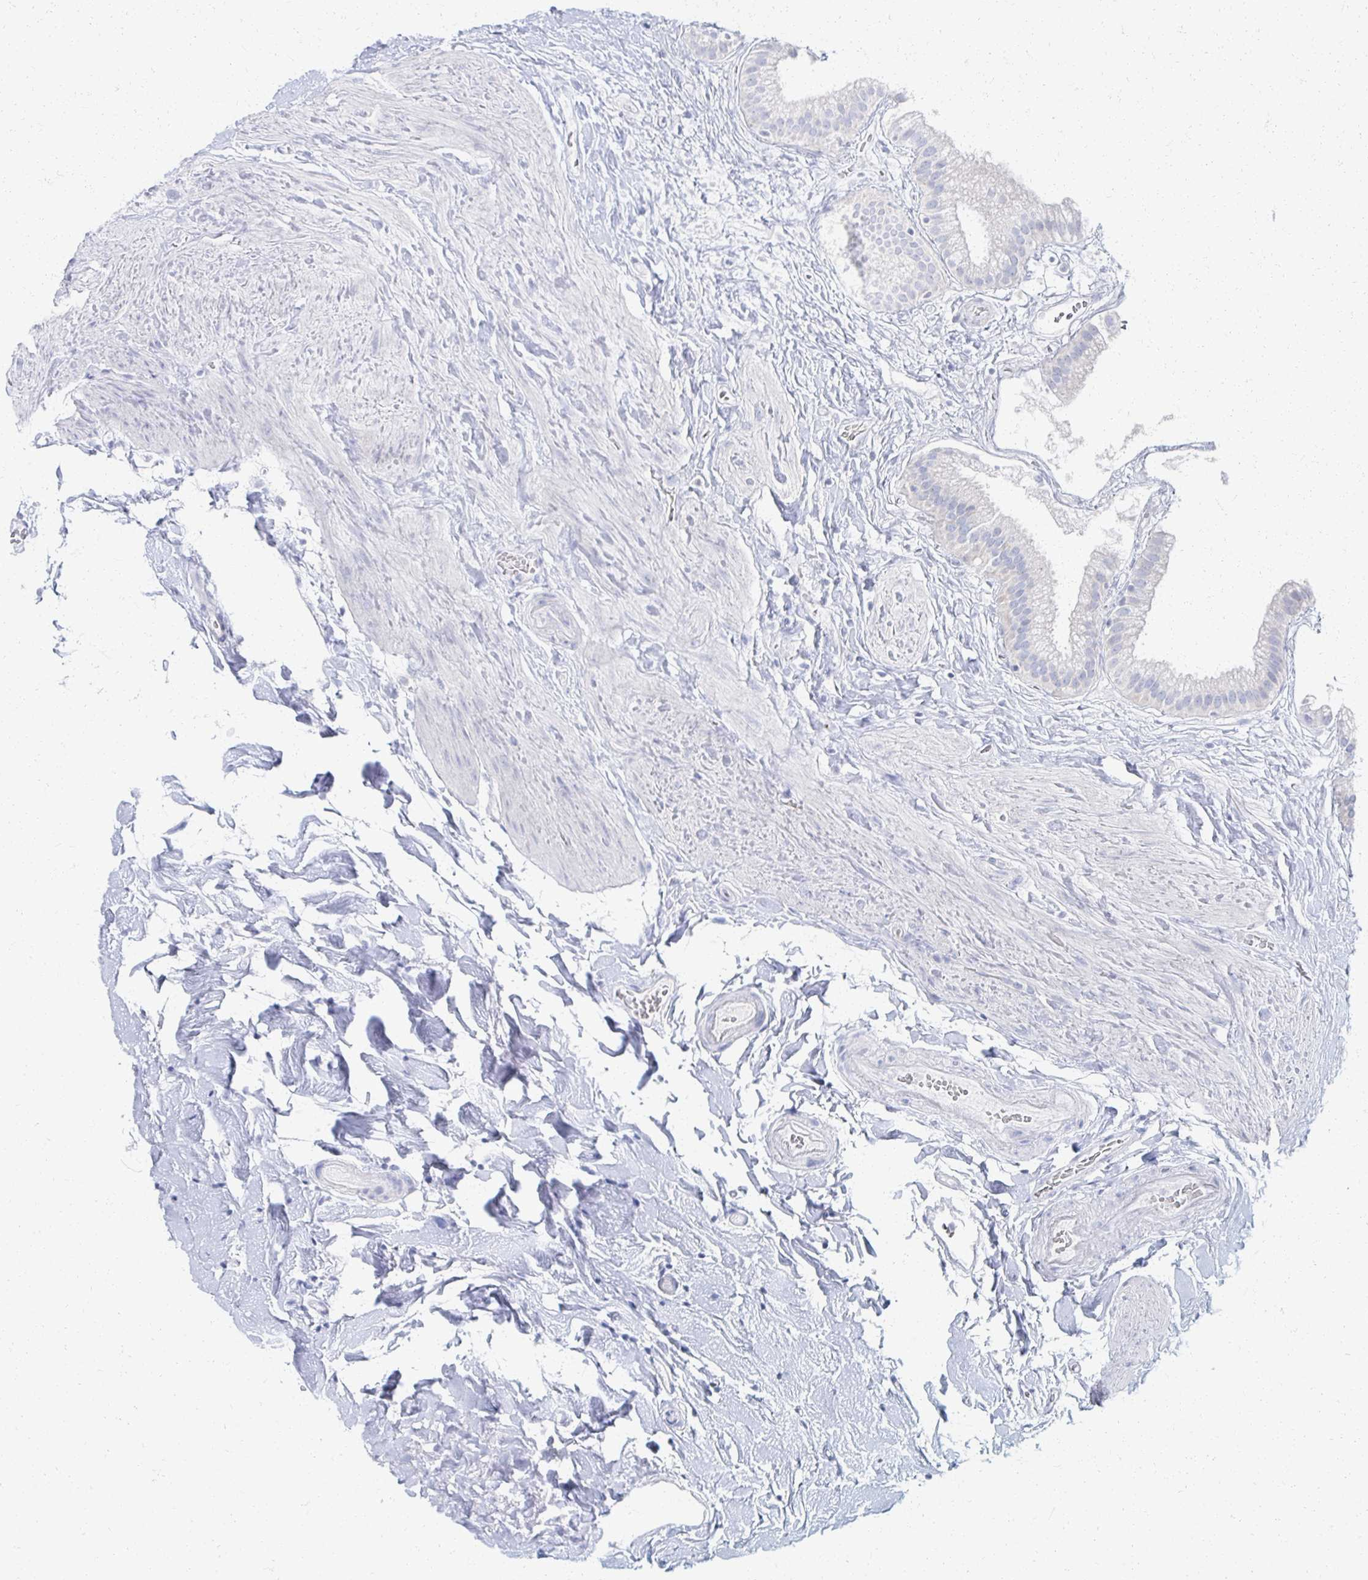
{"staining": {"intensity": "negative", "quantity": "none", "location": "none"}, "tissue": "gallbladder", "cell_type": "Glandular cells", "image_type": "normal", "snomed": [{"axis": "morphology", "description": "Normal tissue, NOS"}, {"axis": "topography", "description": "Gallbladder"}], "caption": "Photomicrograph shows no protein staining in glandular cells of benign gallbladder. (DAB immunohistochemistry visualized using brightfield microscopy, high magnification).", "gene": "PRR20A", "patient": {"sex": "female", "age": 63}}